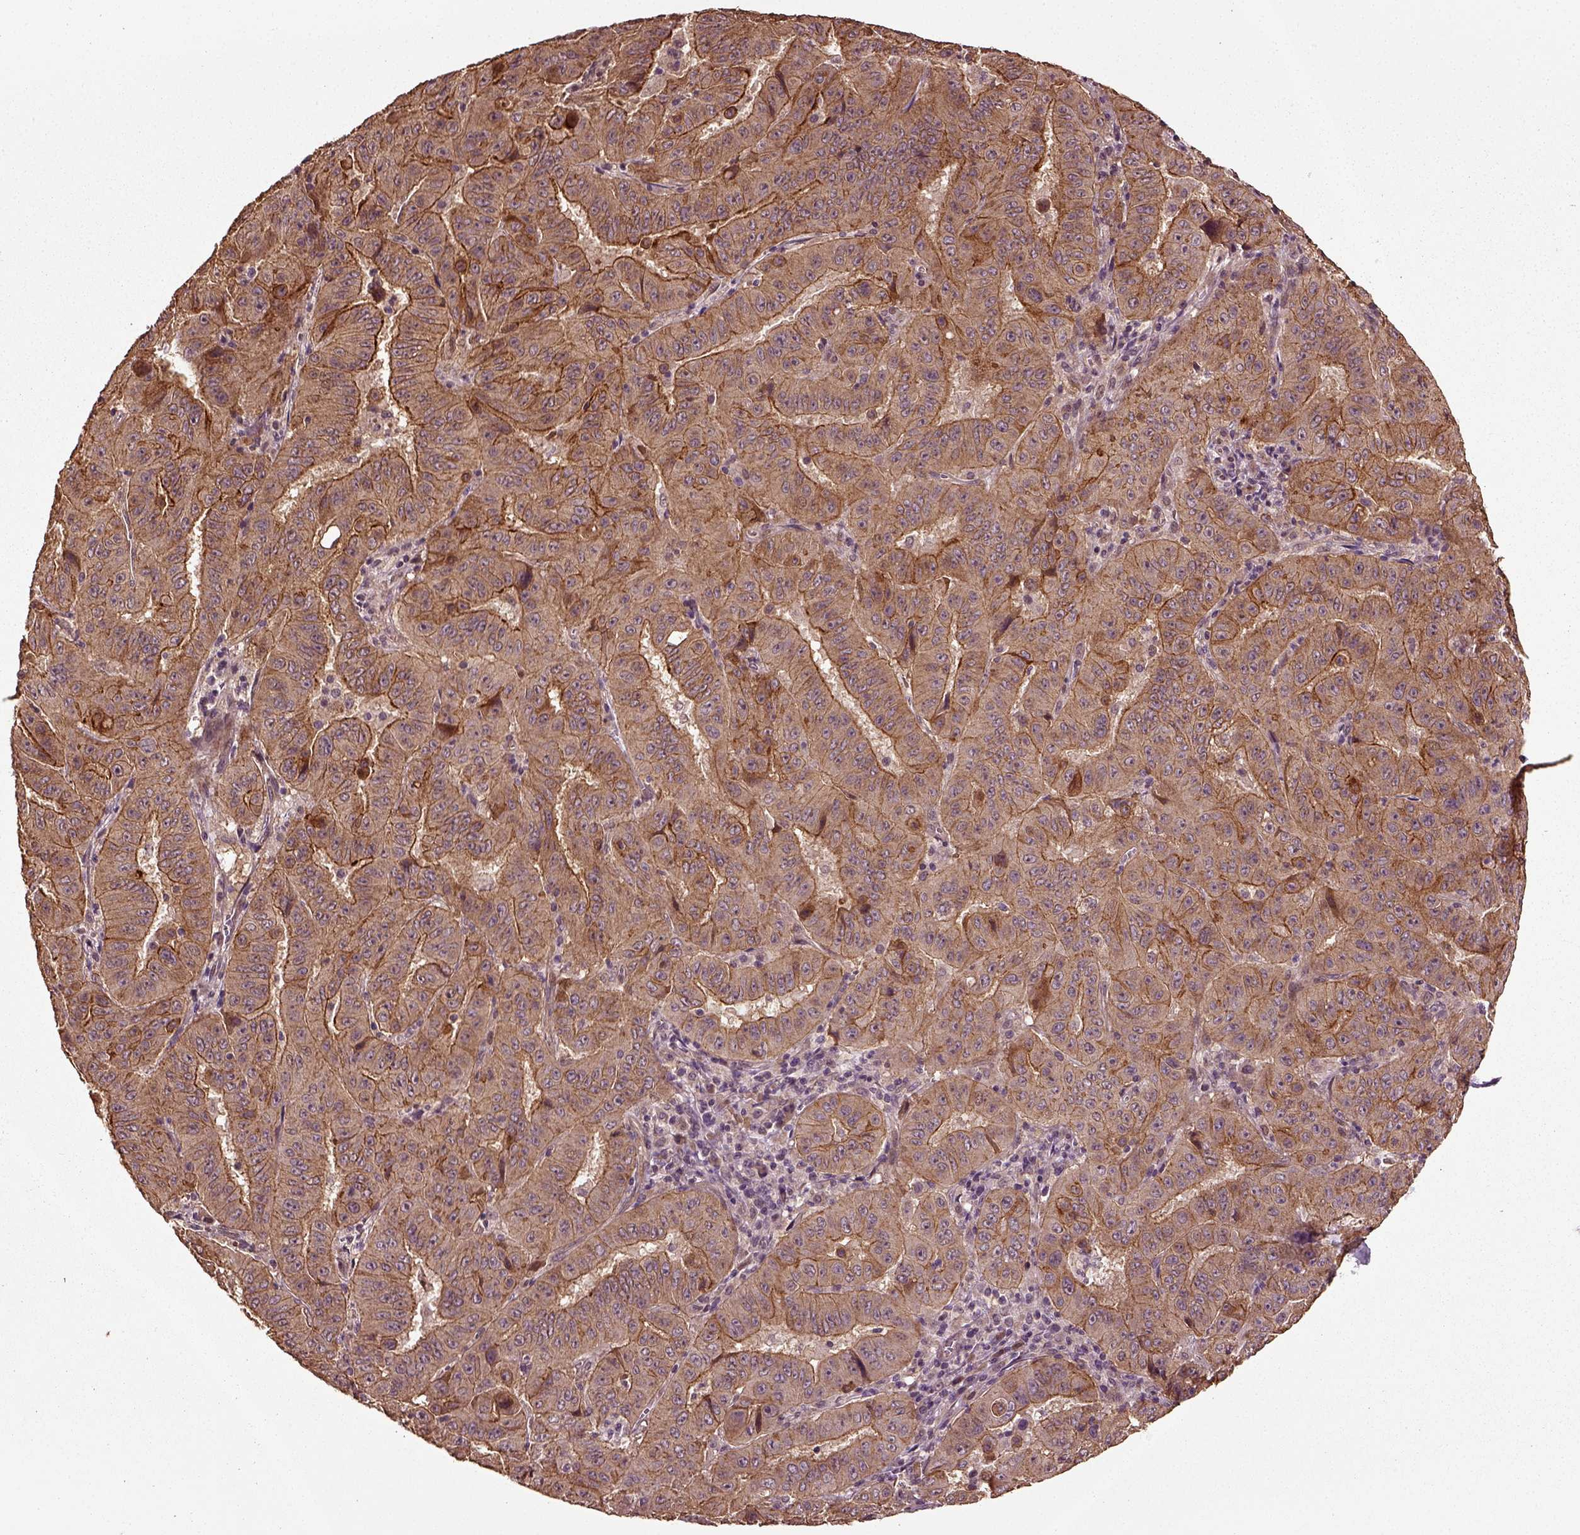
{"staining": {"intensity": "moderate", "quantity": ">75%", "location": "cytoplasmic/membranous"}, "tissue": "pancreatic cancer", "cell_type": "Tumor cells", "image_type": "cancer", "snomed": [{"axis": "morphology", "description": "Adenocarcinoma, NOS"}, {"axis": "topography", "description": "Pancreas"}], "caption": "Adenocarcinoma (pancreatic) was stained to show a protein in brown. There is medium levels of moderate cytoplasmic/membranous positivity in about >75% of tumor cells.", "gene": "ERV3-1", "patient": {"sex": "male", "age": 63}}